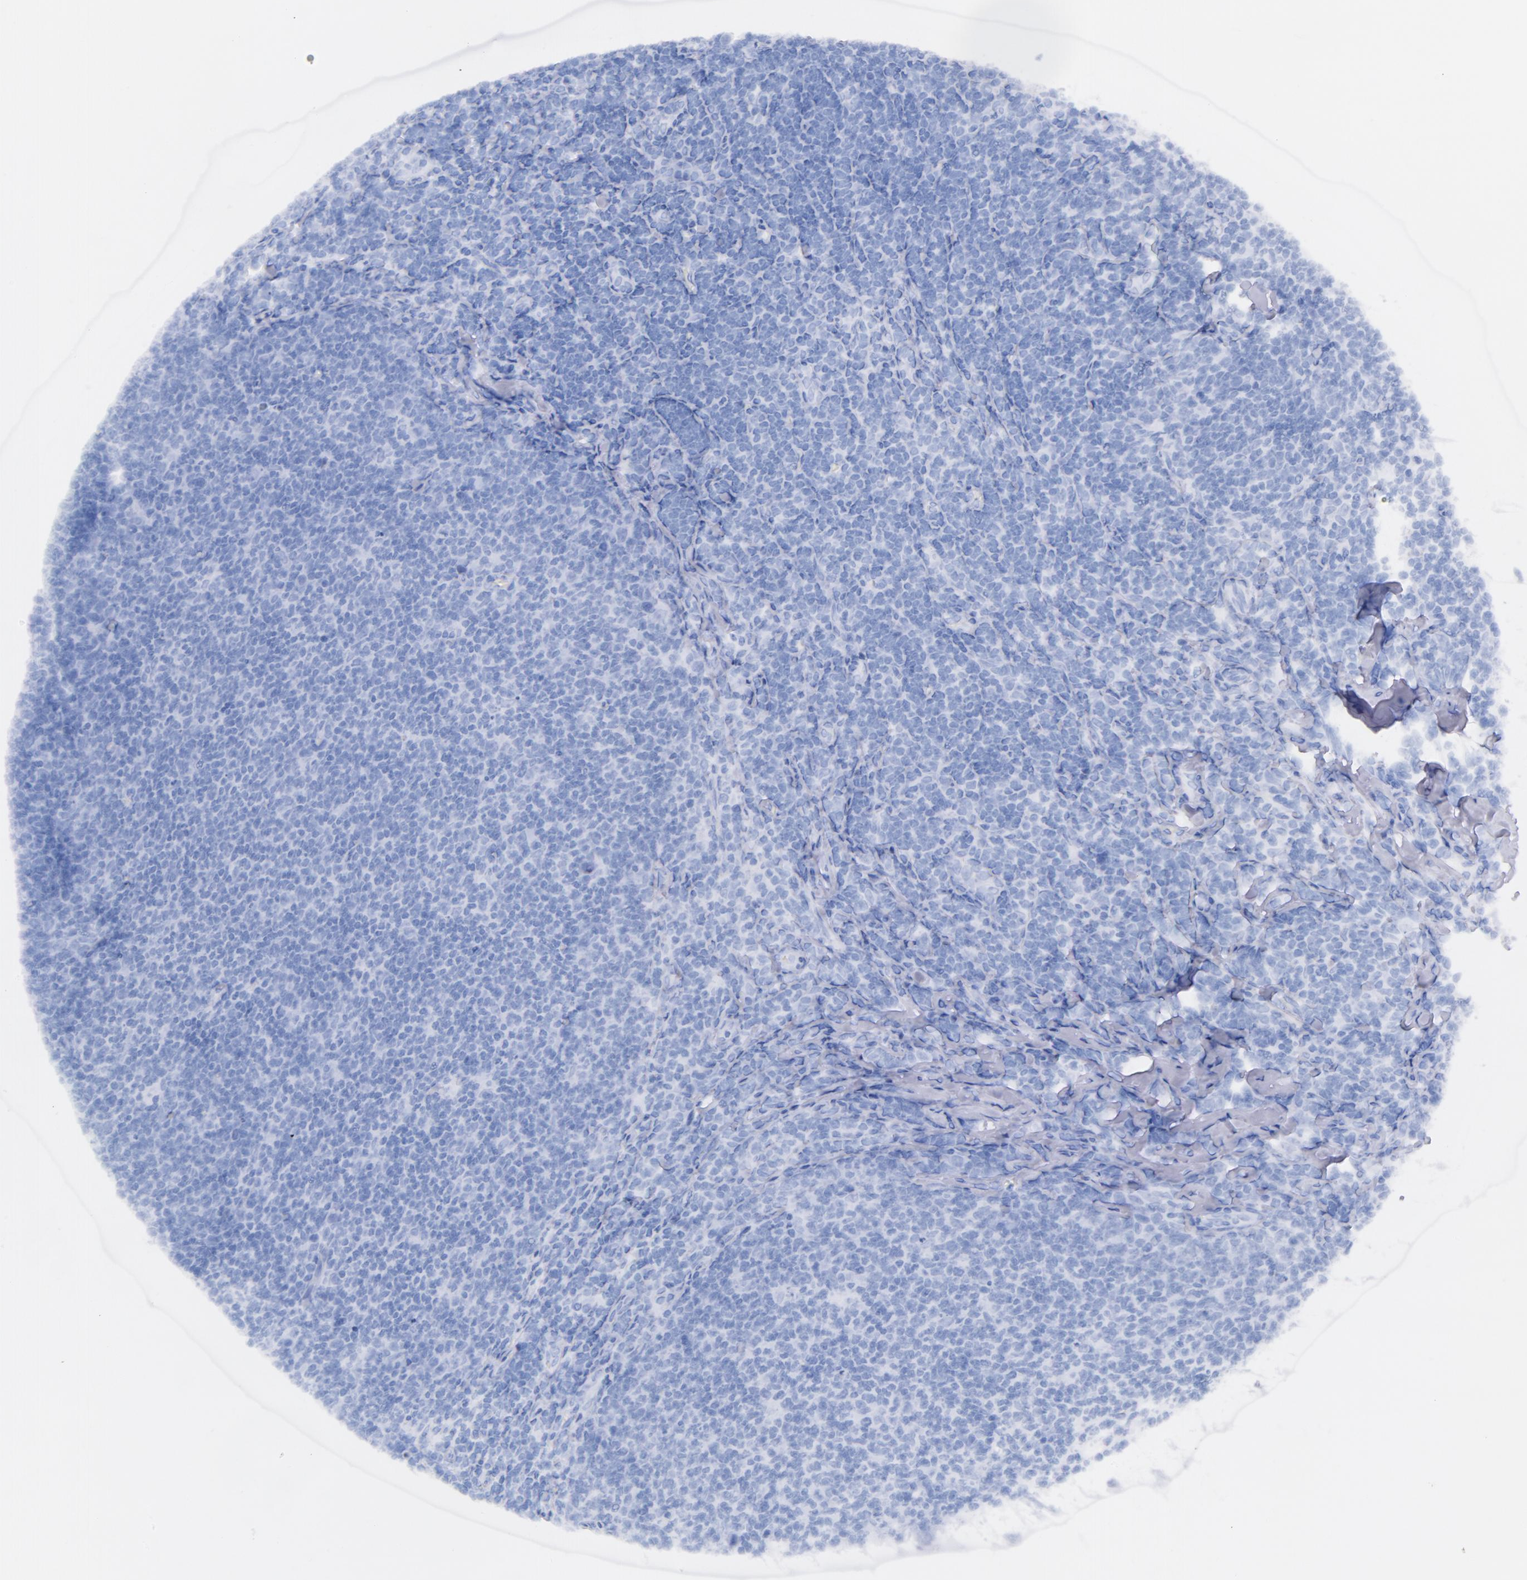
{"staining": {"intensity": "negative", "quantity": "none", "location": "none"}, "tissue": "lymphoma", "cell_type": "Tumor cells", "image_type": "cancer", "snomed": [{"axis": "morphology", "description": "Malignant lymphoma, non-Hodgkin's type, Low grade"}, {"axis": "topography", "description": "Lymph node"}], "caption": "An image of human lymphoma is negative for staining in tumor cells.", "gene": "CD44", "patient": {"sex": "male", "age": 74}}